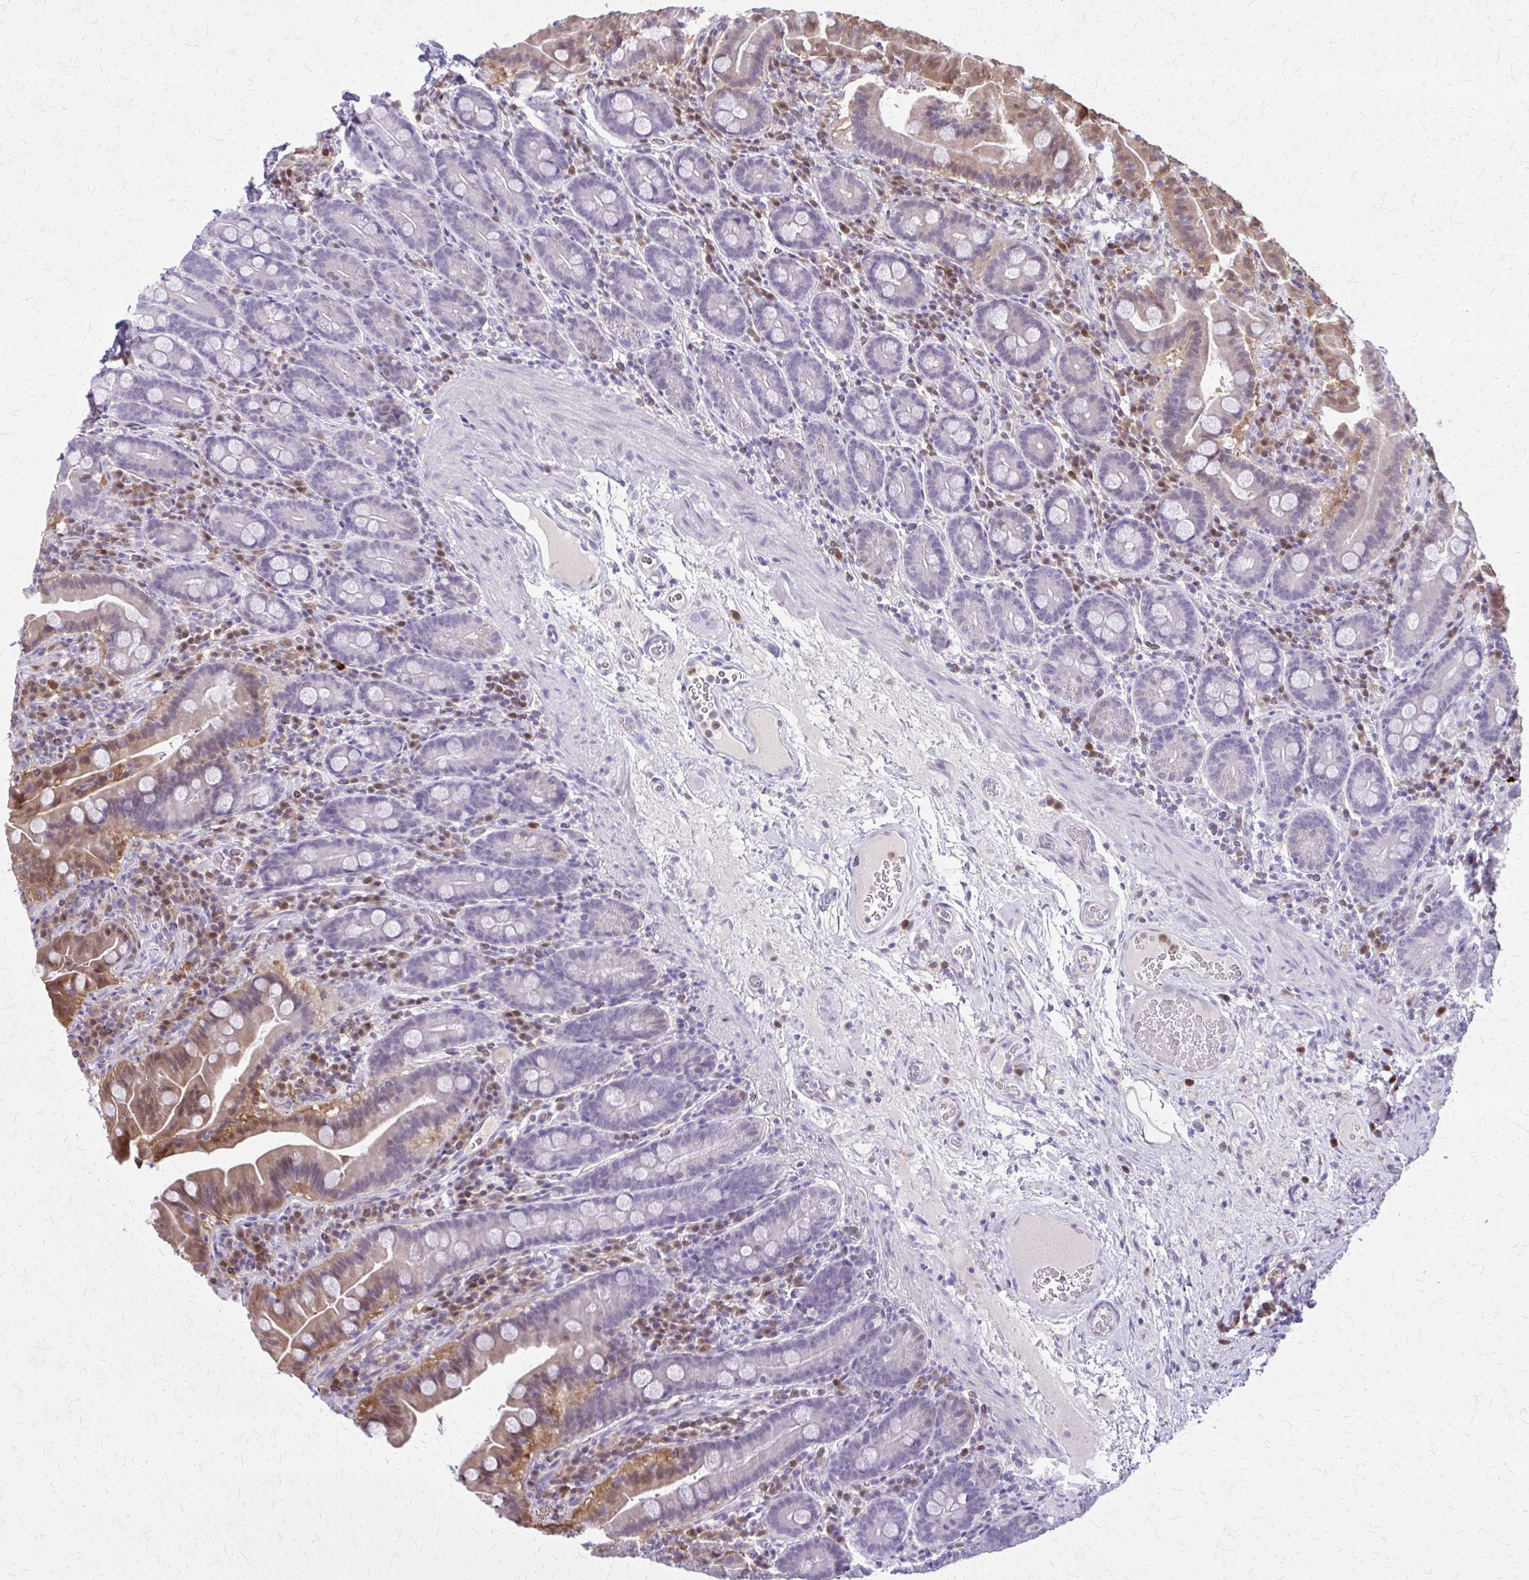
{"staining": {"intensity": "moderate", "quantity": "25%-75%", "location": "cytoplasmic/membranous,nuclear"}, "tissue": "small intestine", "cell_type": "Glandular cells", "image_type": "normal", "snomed": [{"axis": "morphology", "description": "Normal tissue, NOS"}, {"axis": "topography", "description": "Small intestine"}], "caption": "DAB immunohistochemical staining of normal human small intestine exhibits moderate cytoplasmic/membranous,nuclear protein positivity in approximately 25%-75% of glandular cells.", "gene": "GLRX", "patient": {"sex": "male", "age": 26}}